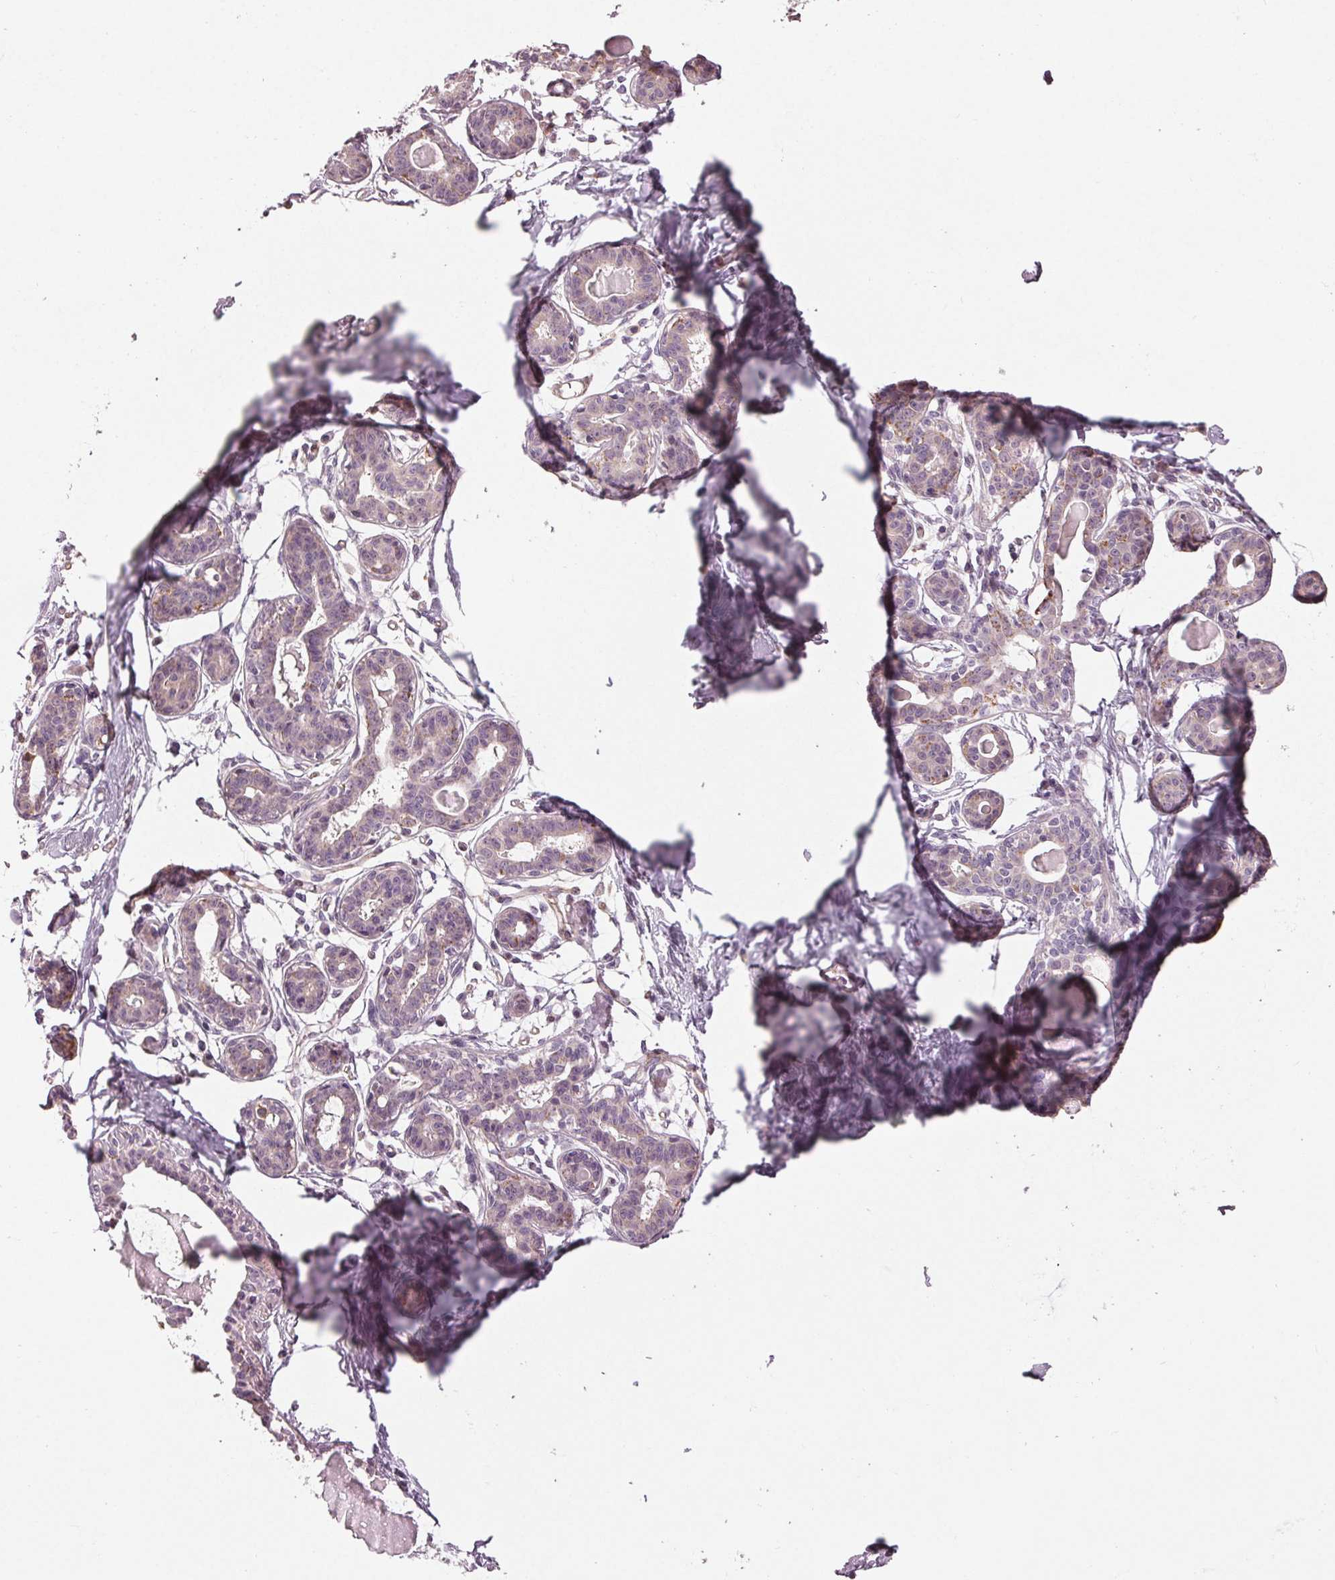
{"staining": {"intensity": "negative", "quantity": "none", "location": "none"}, "tissue": "breast", "cell_type": "Adipocytes", "image_type": "normal", "snomed": [{"axis": "morphology", "description": "Normal tissue, NOS"}, {"axis": "topography", "description": "Breast"}], "caption": "This is an immunohistochemistry image of unremarkable breast. There is no staining in adipocytes.", "gene": "ZNF605", "patient": {"sex": "female", "age": 45}}